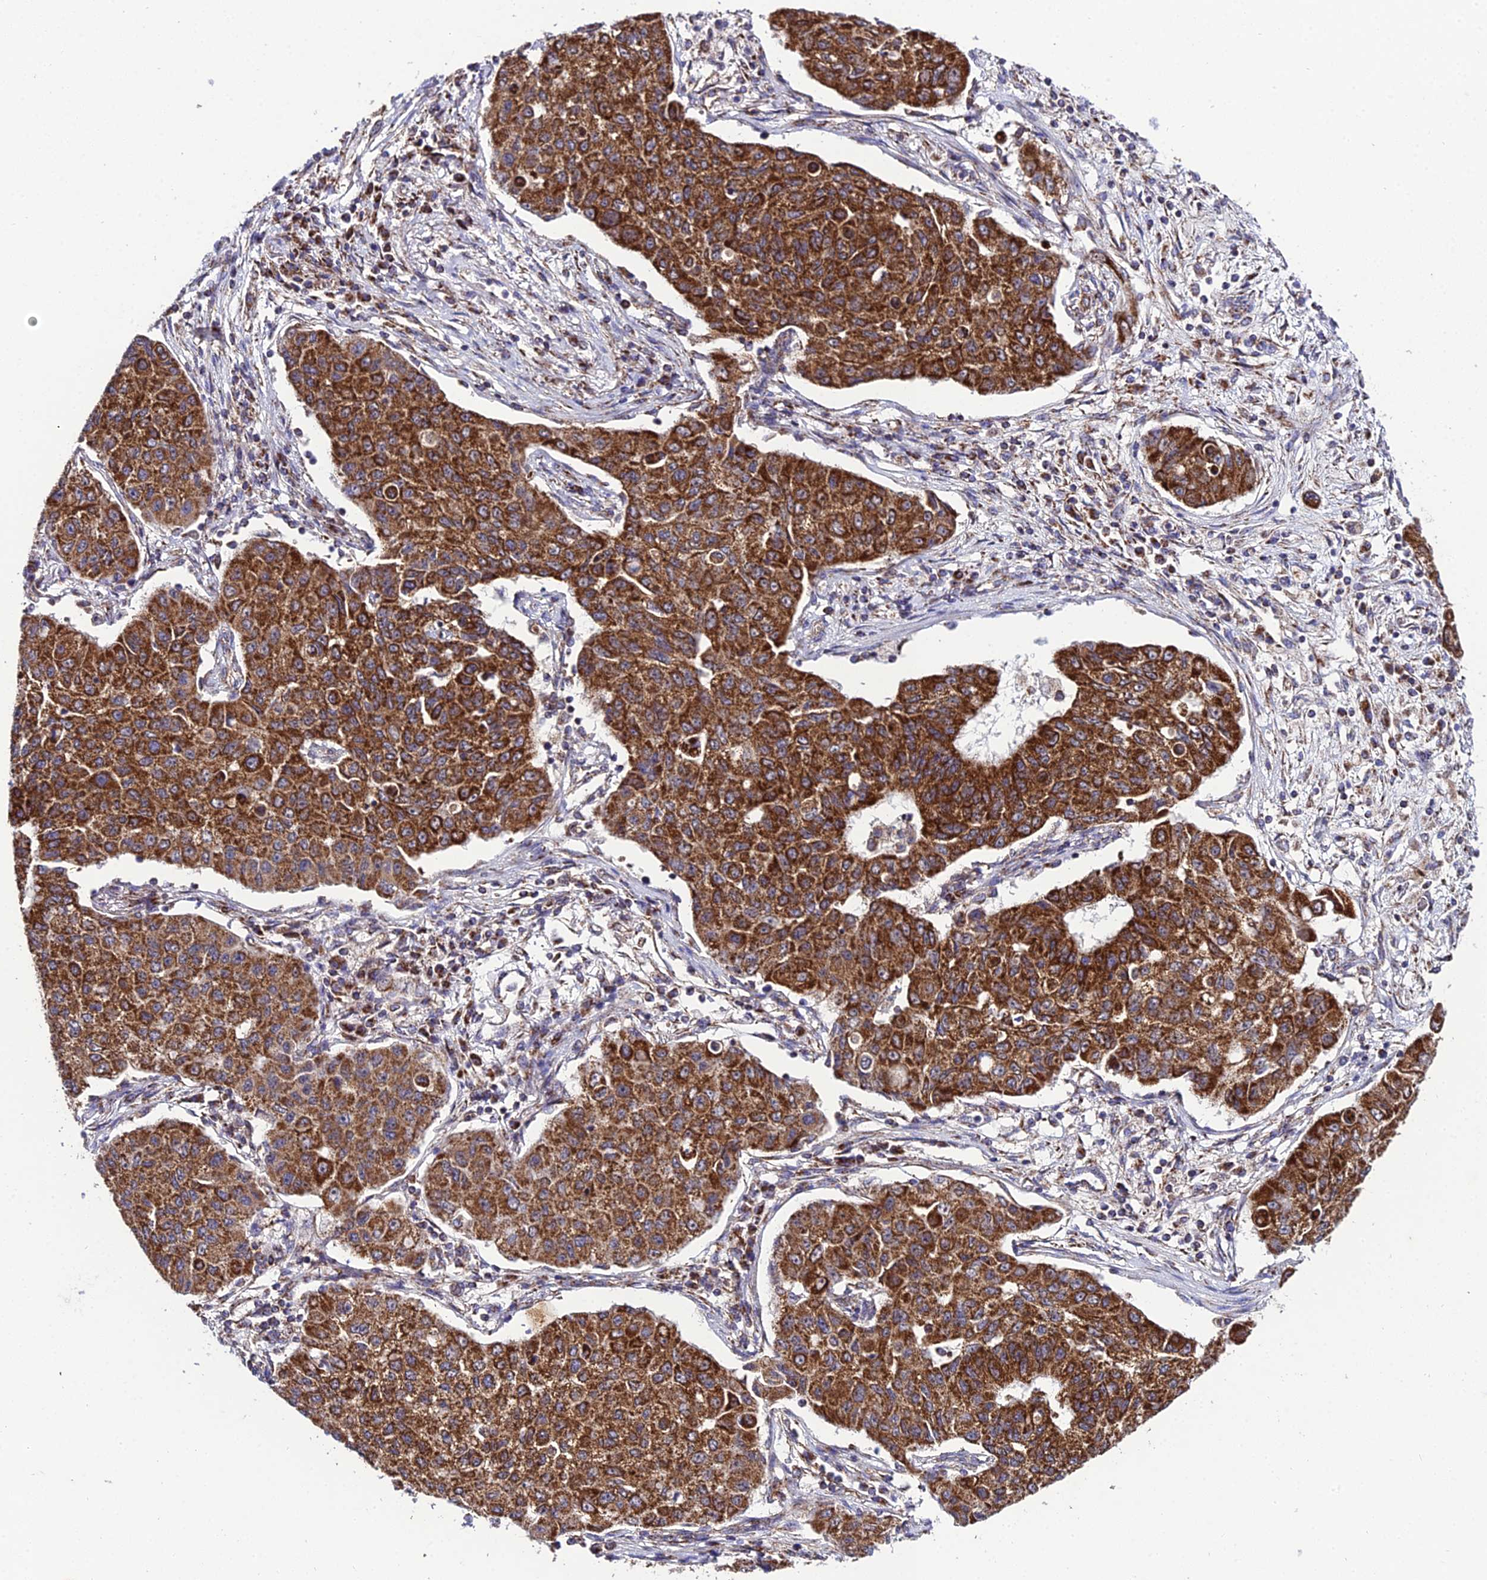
{"staining": {"intensity": "strong", "quantity": ">75%", "location": "cytoplasmic/membranous"}, "tissue": "lung cancer", "cell_type": "Tumor cells", "image_type": "cancer", "snomed": [{"axis": "morphology", "description": "Squamous cell carcinoma, NOS"}, {"axis": "topography", "description": "Lung"}], "caption": "Brown immunohistochemical staining in human lung cancer (squamous cell carcinoma) displays strong cytoplasmic/membranous expression in about >75% of tumor cells.", "gene": "PSMD2", "patient": {"sex": "male", "age": 74}}